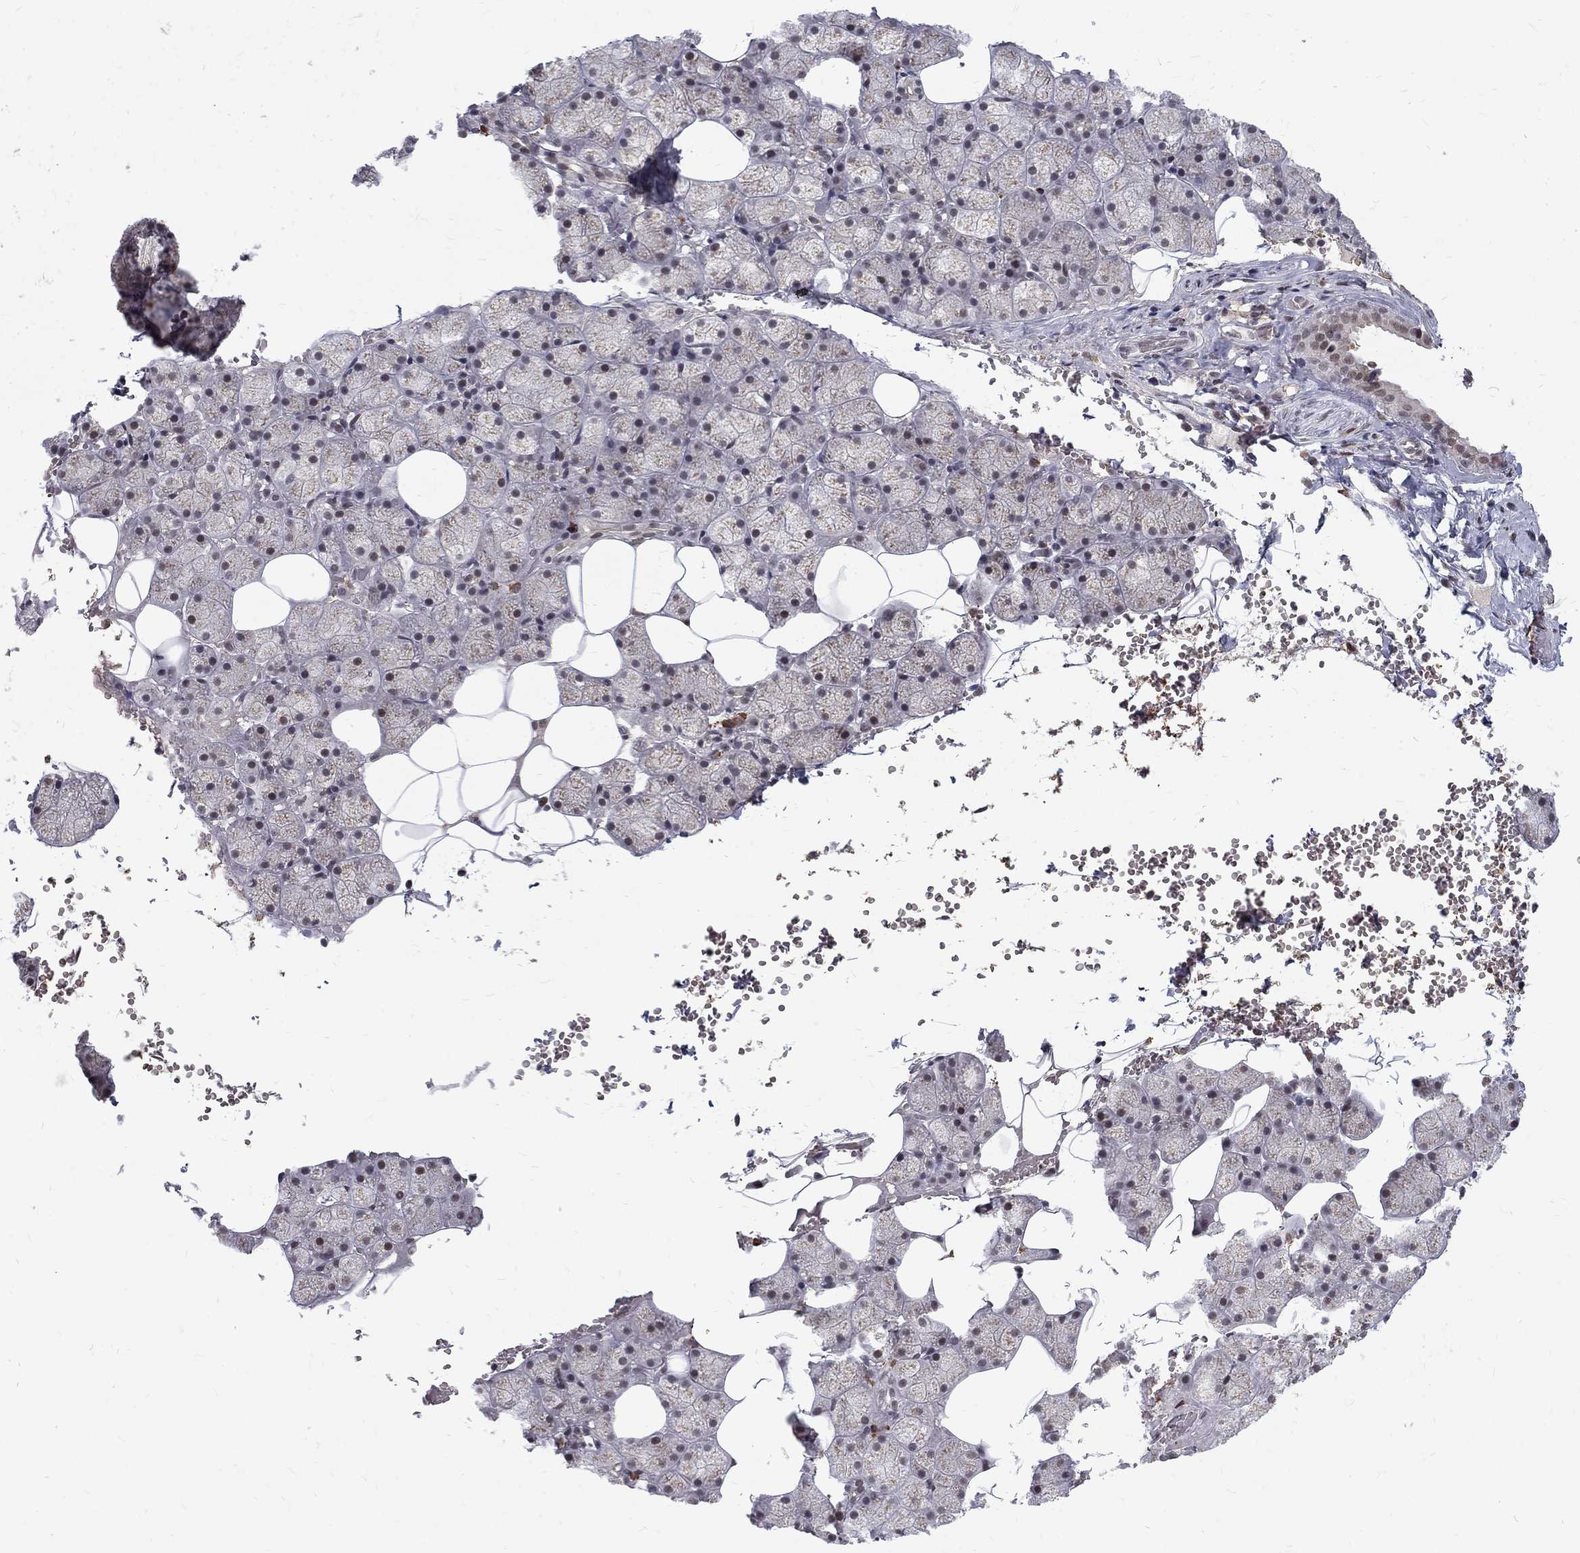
{"staining": {"intensity": "moderate", "quantity": "<25%", "location": "nuclear"}, "tissue": "salivary gland", "cell_type": "Glandular cells", "image_type": "normal", "snomed": [{"axis": "morphology", "description": "Normal tissue, NOS"}, {"axis": "topography", "description": "Salivary gland"}], "caption": "A photomicrograph of salivary gland stained for a protein demonstrates moderate nuclear brown staining in glandular cells.", "gene": "TCEAL1", "patient": {"sex": "male", "age": 38}}